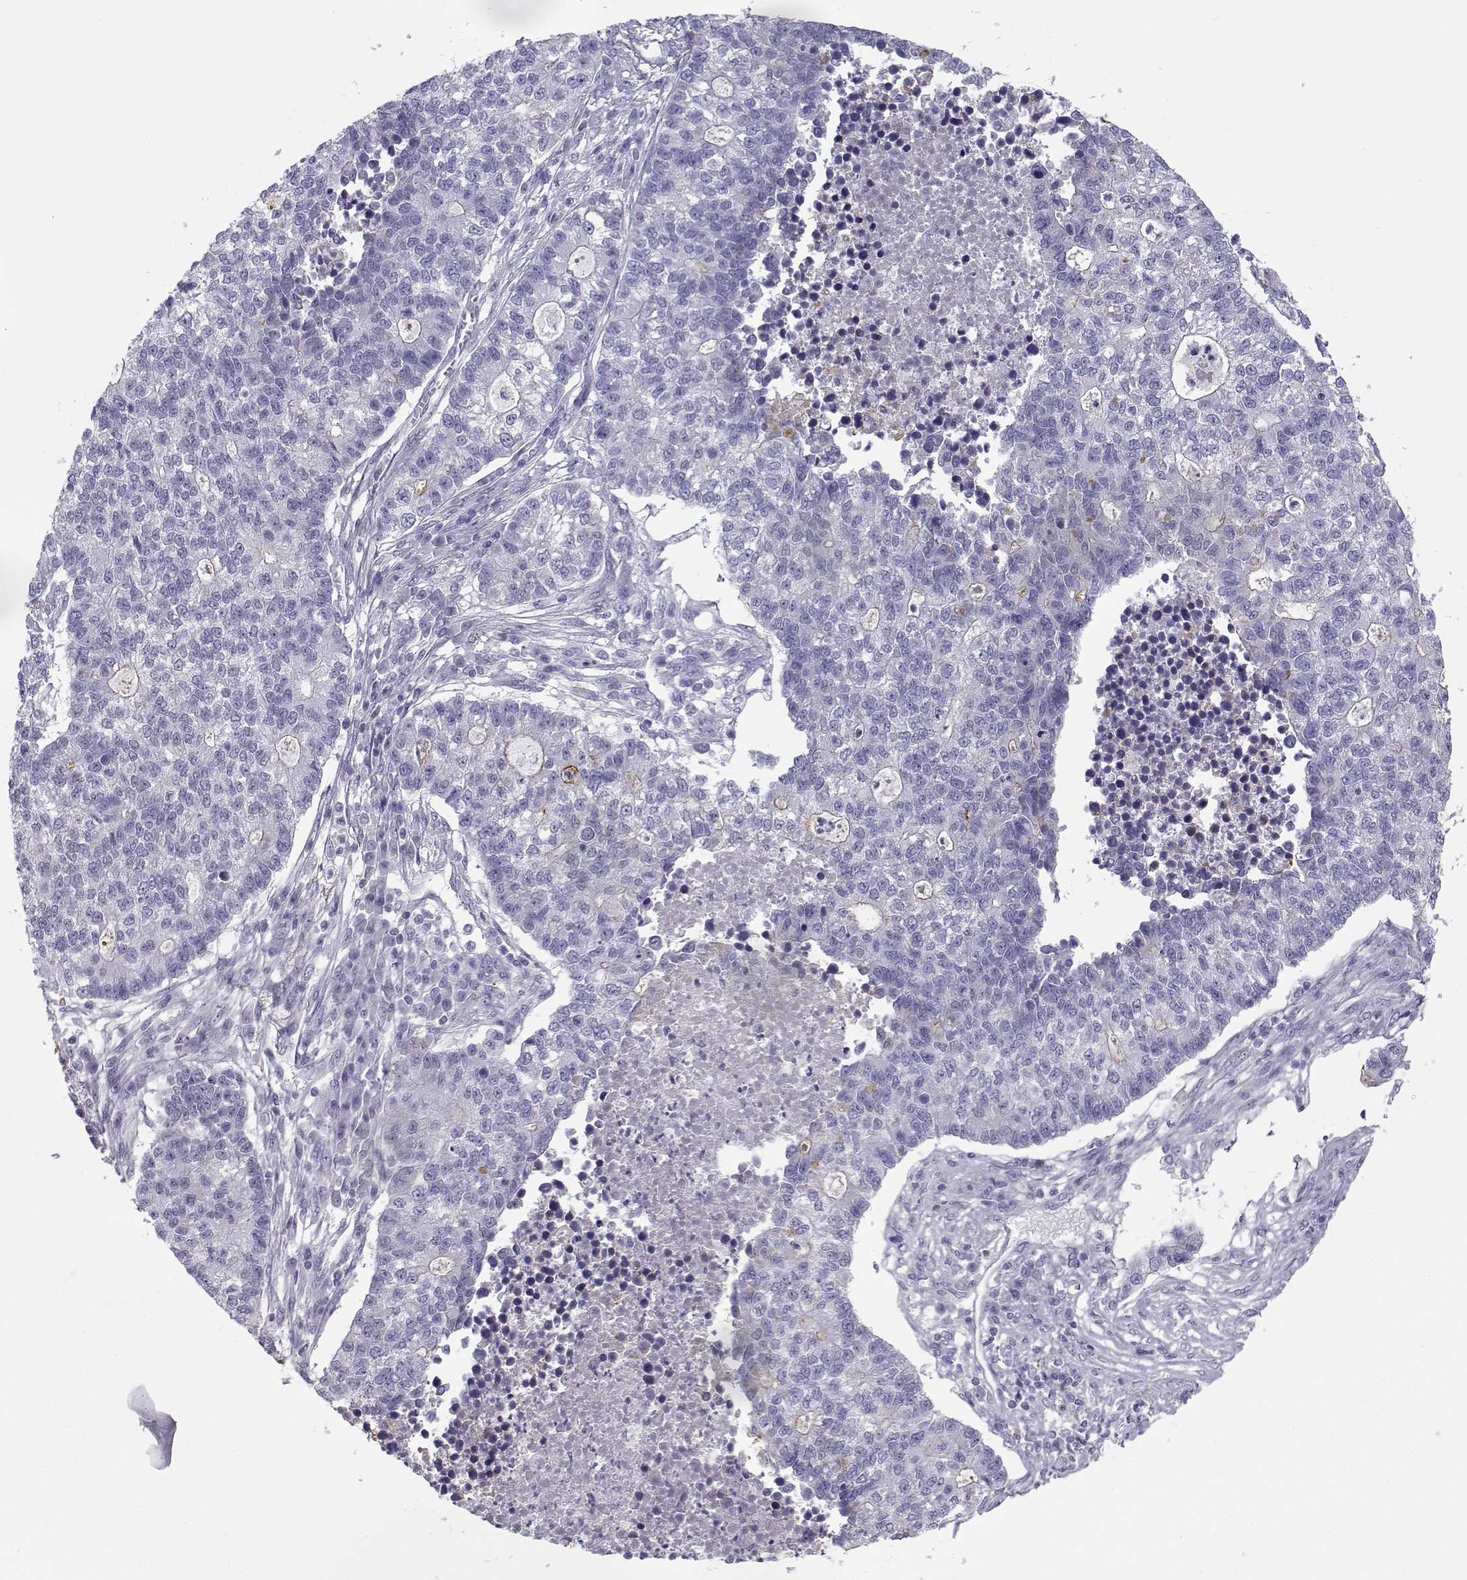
{"staining": {"intensity": "negative", "quantity": "none", "location": "none"}, "tissue": "lung cancer", "cell_type": "Tumor cells", "image_type": "cancer", "snomed": [{"axis": "morphology", "description": "Adenocarcinoma, NOS"}, {"axis": "topography", "description": "Lung"}], "caption": "High magnification brightfield microscopy of adenocarcinoma (lung) stained with DAB (brown) and counterstained with hematoxylin (blue): tumor cells show no significant staining. (Stains: DAB immunohistochemistry (IHC) with hematoxylin counter stain, Microscopy: brightfield microscopy at high magnification).", "gene": "CREB3L3", "patient": {"sex": "male", "age": 57}}